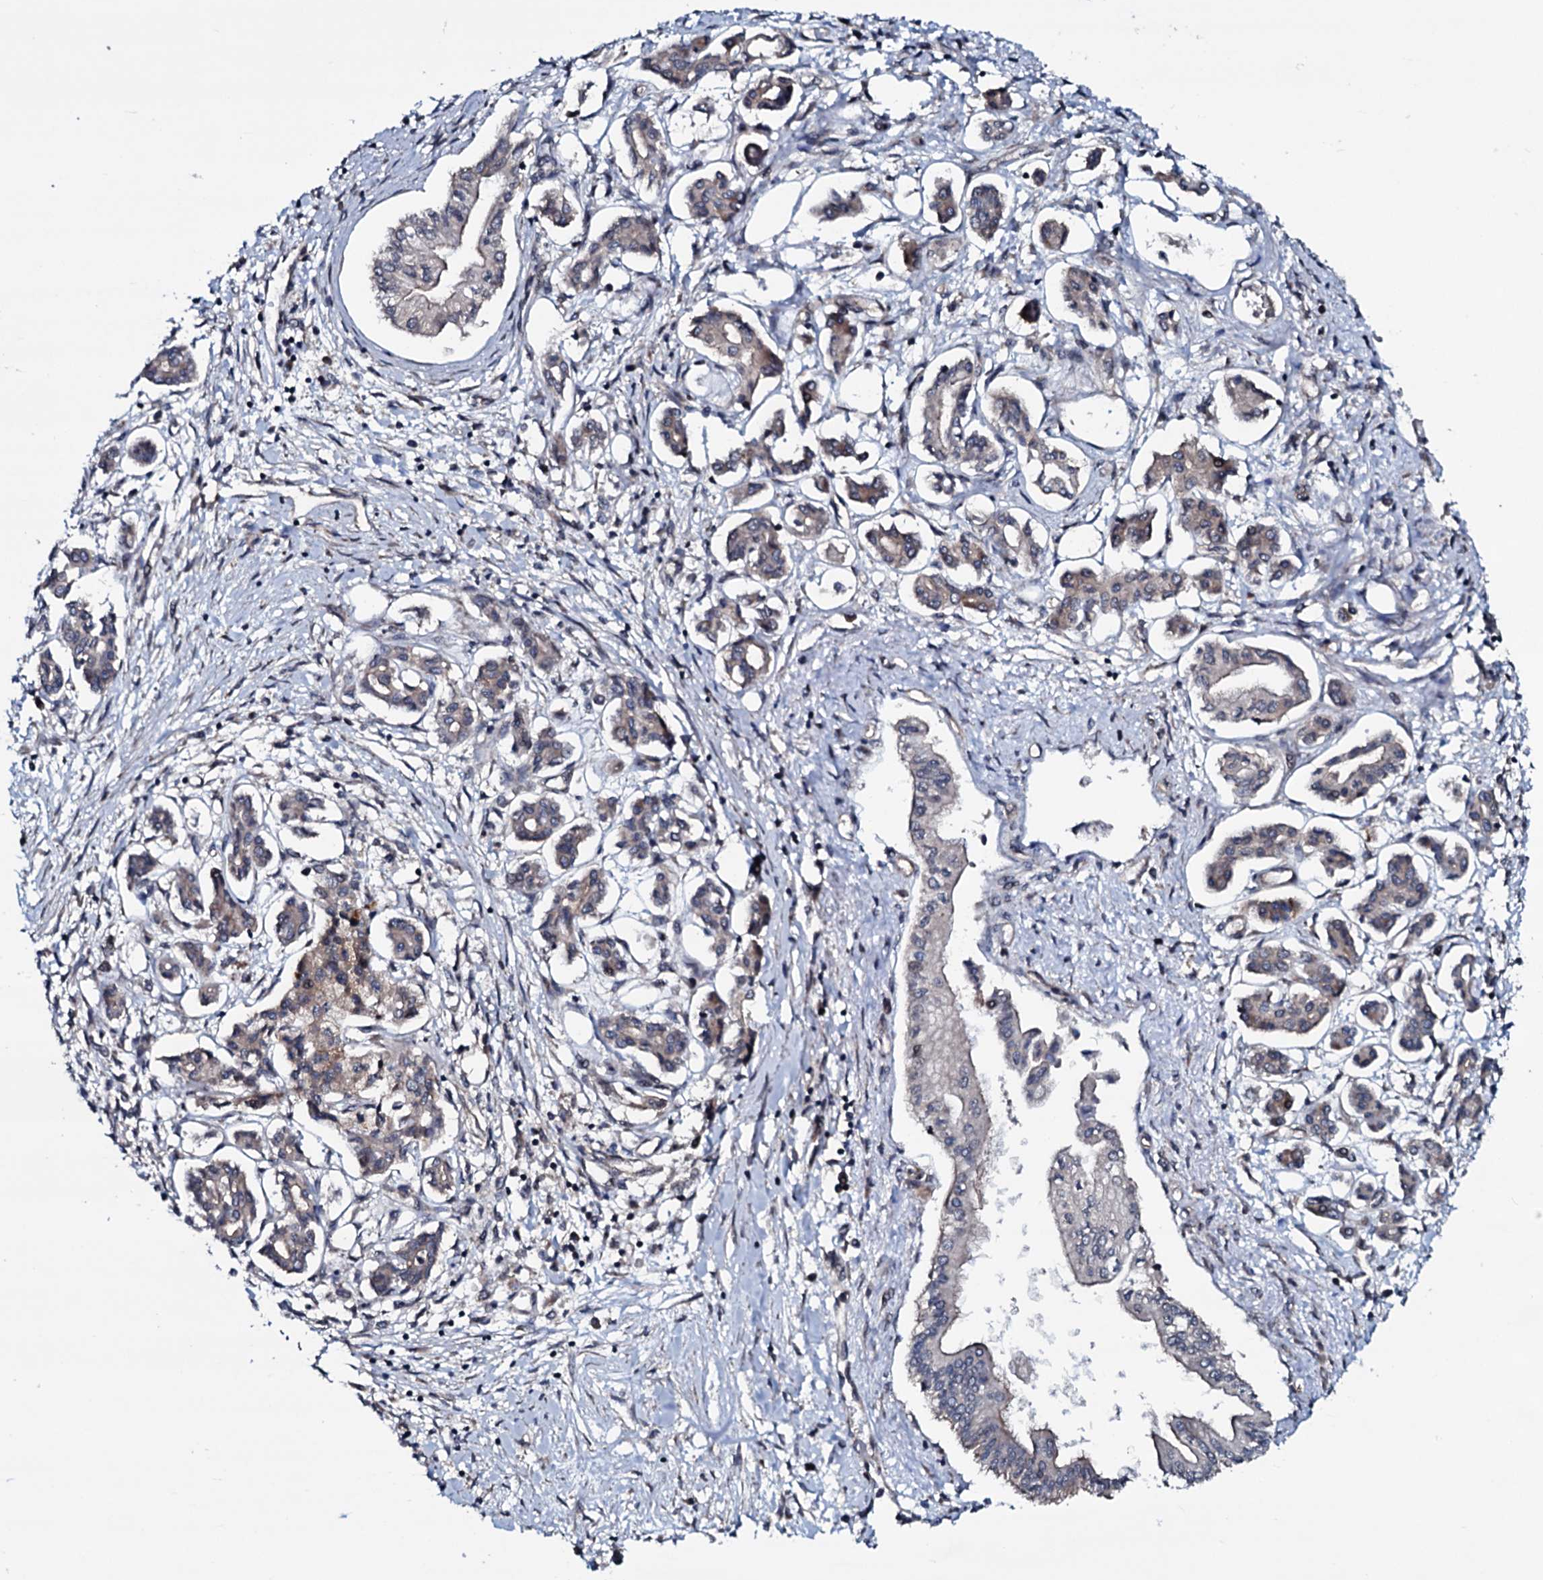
{"staining": {"intensity": "weak", "quantity": "<25%", "location": "cytoplasmic/membranous"}, "tissue": "pancreatic cancer", "cell_type": "Tumor cells", "image_type": "cancer", "snomed": [{"axis": "morphology", "description": "Adenocarcinoma, NOS"}, {"axis": "topography", "description": "Pancreas"}], "caption": "The immunohistochemistry (IHC) image has no significant expression in tumor cells of adenocarcinoma (pancreatic) tissue.", "gene": "OGFOD2", "patient": {"sex": "female", "age": 50}}